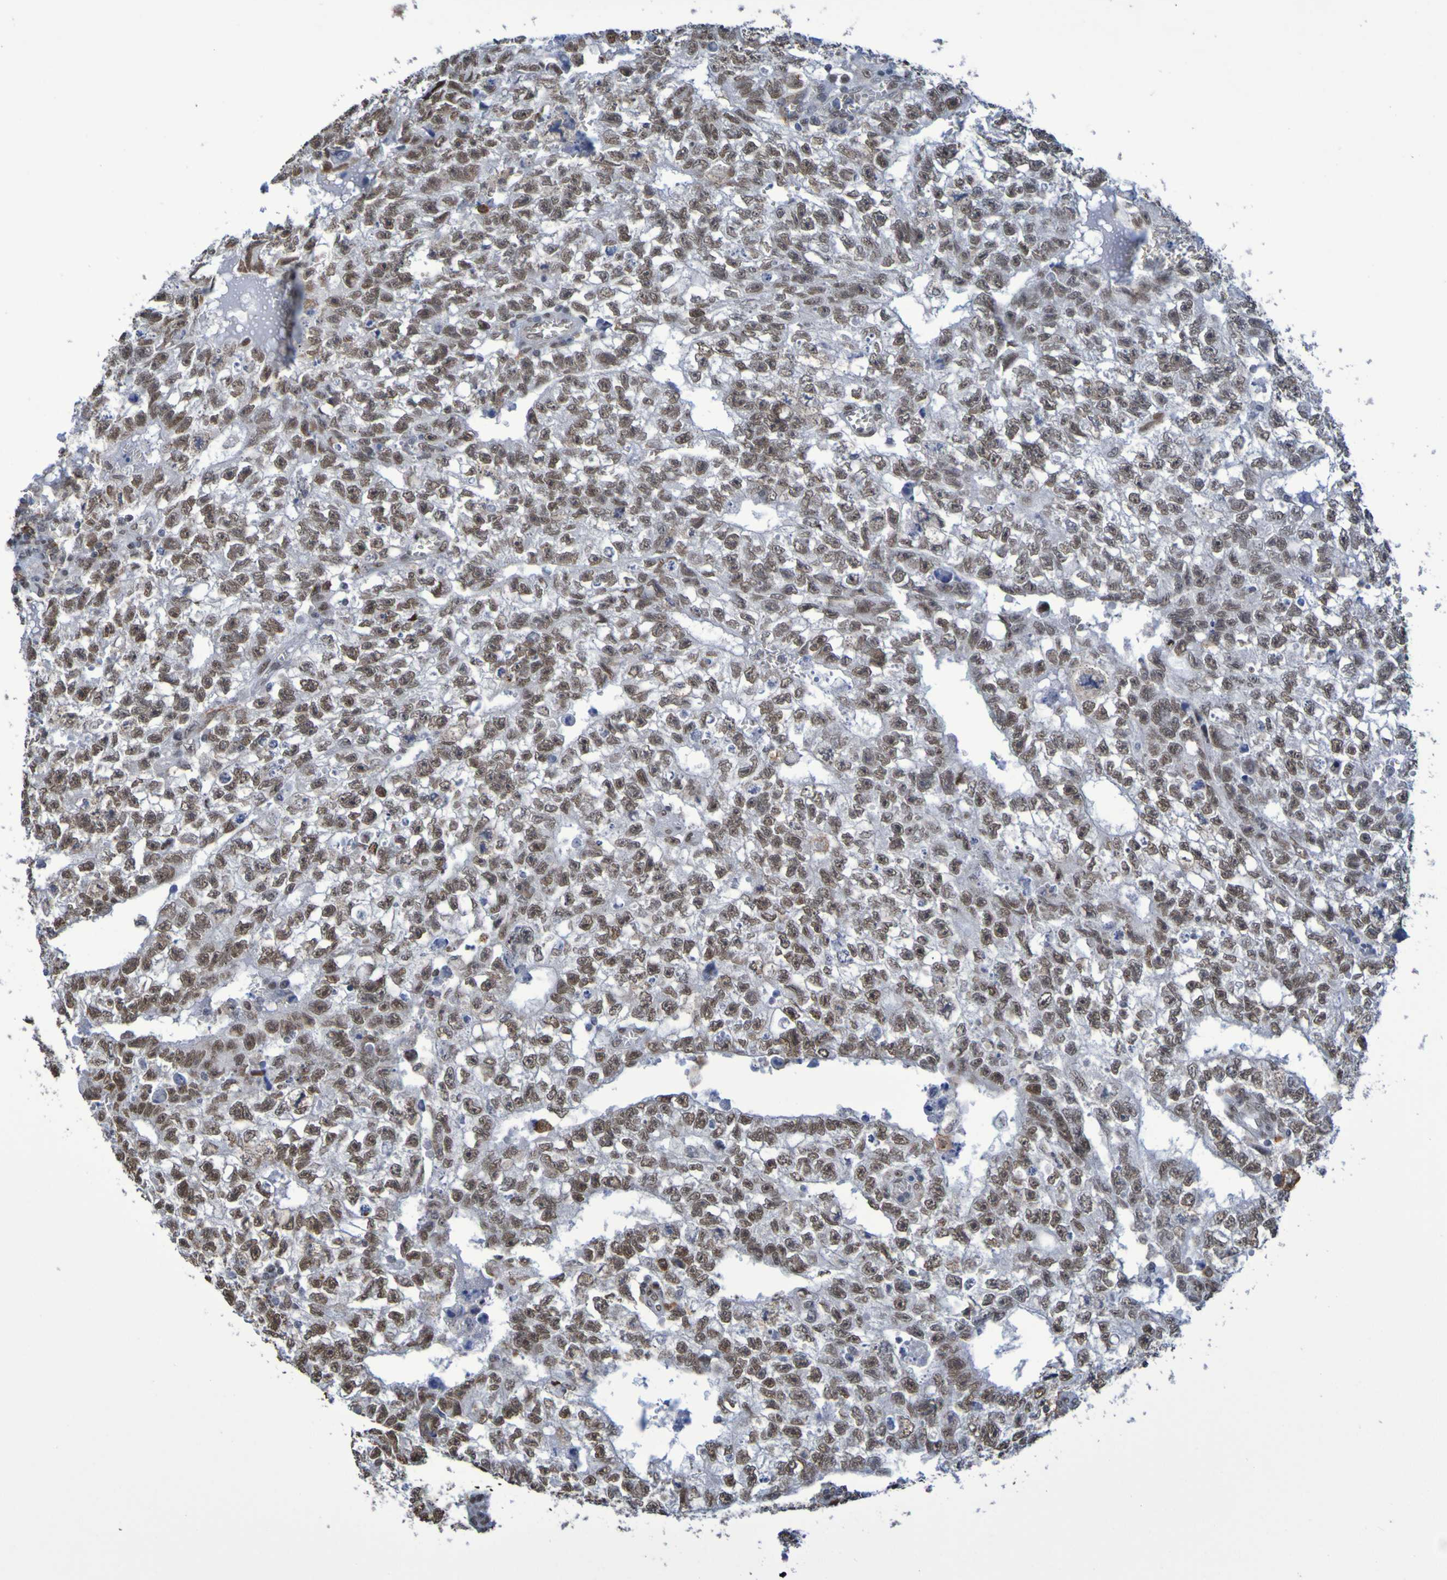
{"staining": {"intensity": "moderate", "quantity": ">75%", "location": "nuclear"}, "tissue": "testis cancer", "cell_type": "Tumor cells", "image_type": "cancer", "snomed": [{"axis": "morphology", "description": "Seminoma, NOS"}, {"axis": "morphology", "description": "Carcinoma, Embryonal, NOS"}, {"axis": "topography", "description": "Testis"}], "caption": "Embryonal carcinoma (testis) stained with a protein marker shows moderate staining in tumor cells.", "gene": "MRTFB", "patient": {"sex": "male", "age": 38}}